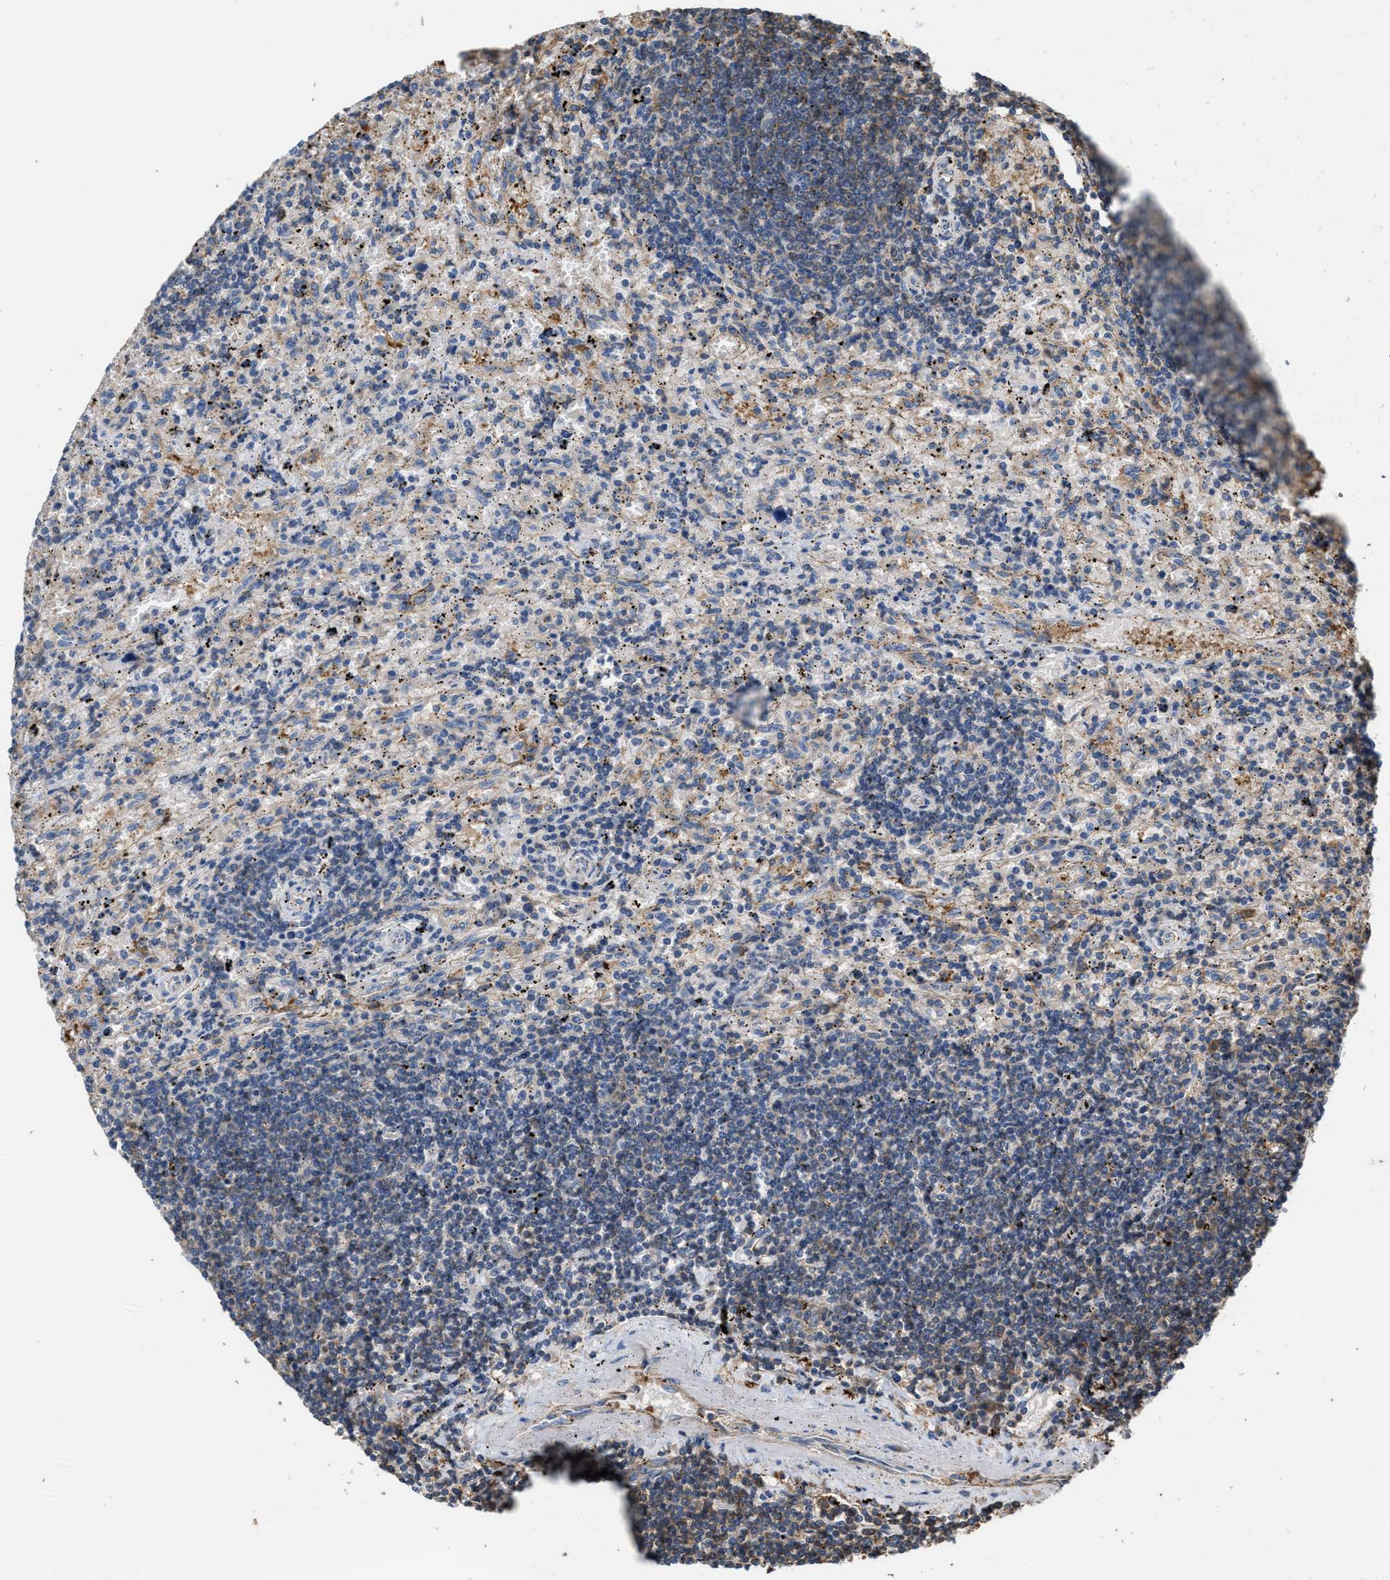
{"staining": {"intensity": "weak", "quantity": "<25%", "location": "cytoplasmic/membranous"}, "tissue": "lymphoma", "cell_type": "Tumor cells", "image_type": "cancer", "snomed": [{"axis": "morphology", "description": "Malignant lymphoma, non-Hodgkin's type, Low grade"}, {"axis": "topography", "description": "Spleen"}], "caption": "A photomicrograph of human lymphoma is negative for staining in tumor cells.", "gene": "ATIC", "patient": {"sex": "male", "age": 76}}